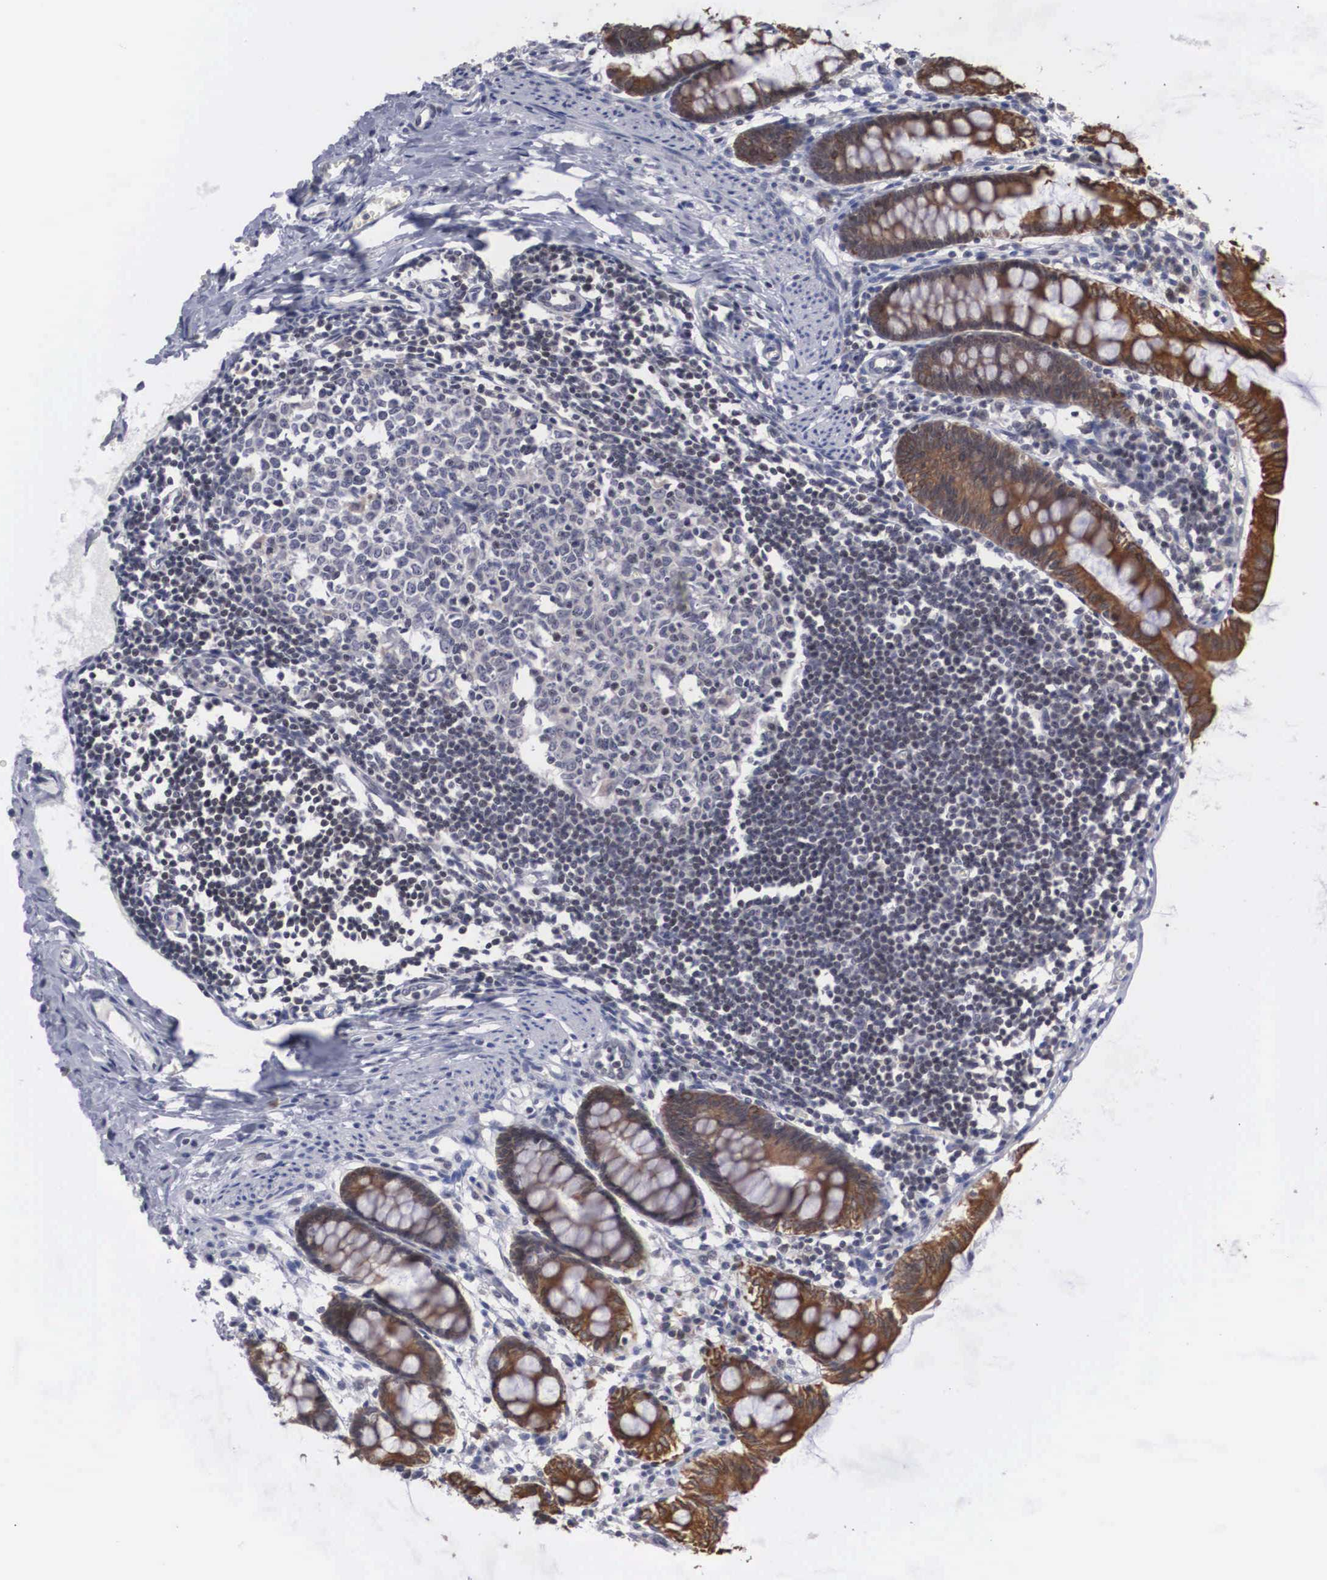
{"staining": {"intensity": "negative", "quantity": "none", "location": "none"}, "tissue": "colon", "cell_type": "Endothelial cells", "image_type": "normal", "snomed": [{"axis": "morphology", "description": "Normal tissue, NOS"}, {"axis": "topography", "description": "Colon"}], "caption": "High magnification brightfield microscopy of normal colon stained with DAB (brown) and counterstained with hematoxylin (blue): endothelial cells show no significant positivity.", "gene": "WDR89", "patient": {"sex": "male", "age": 1}}